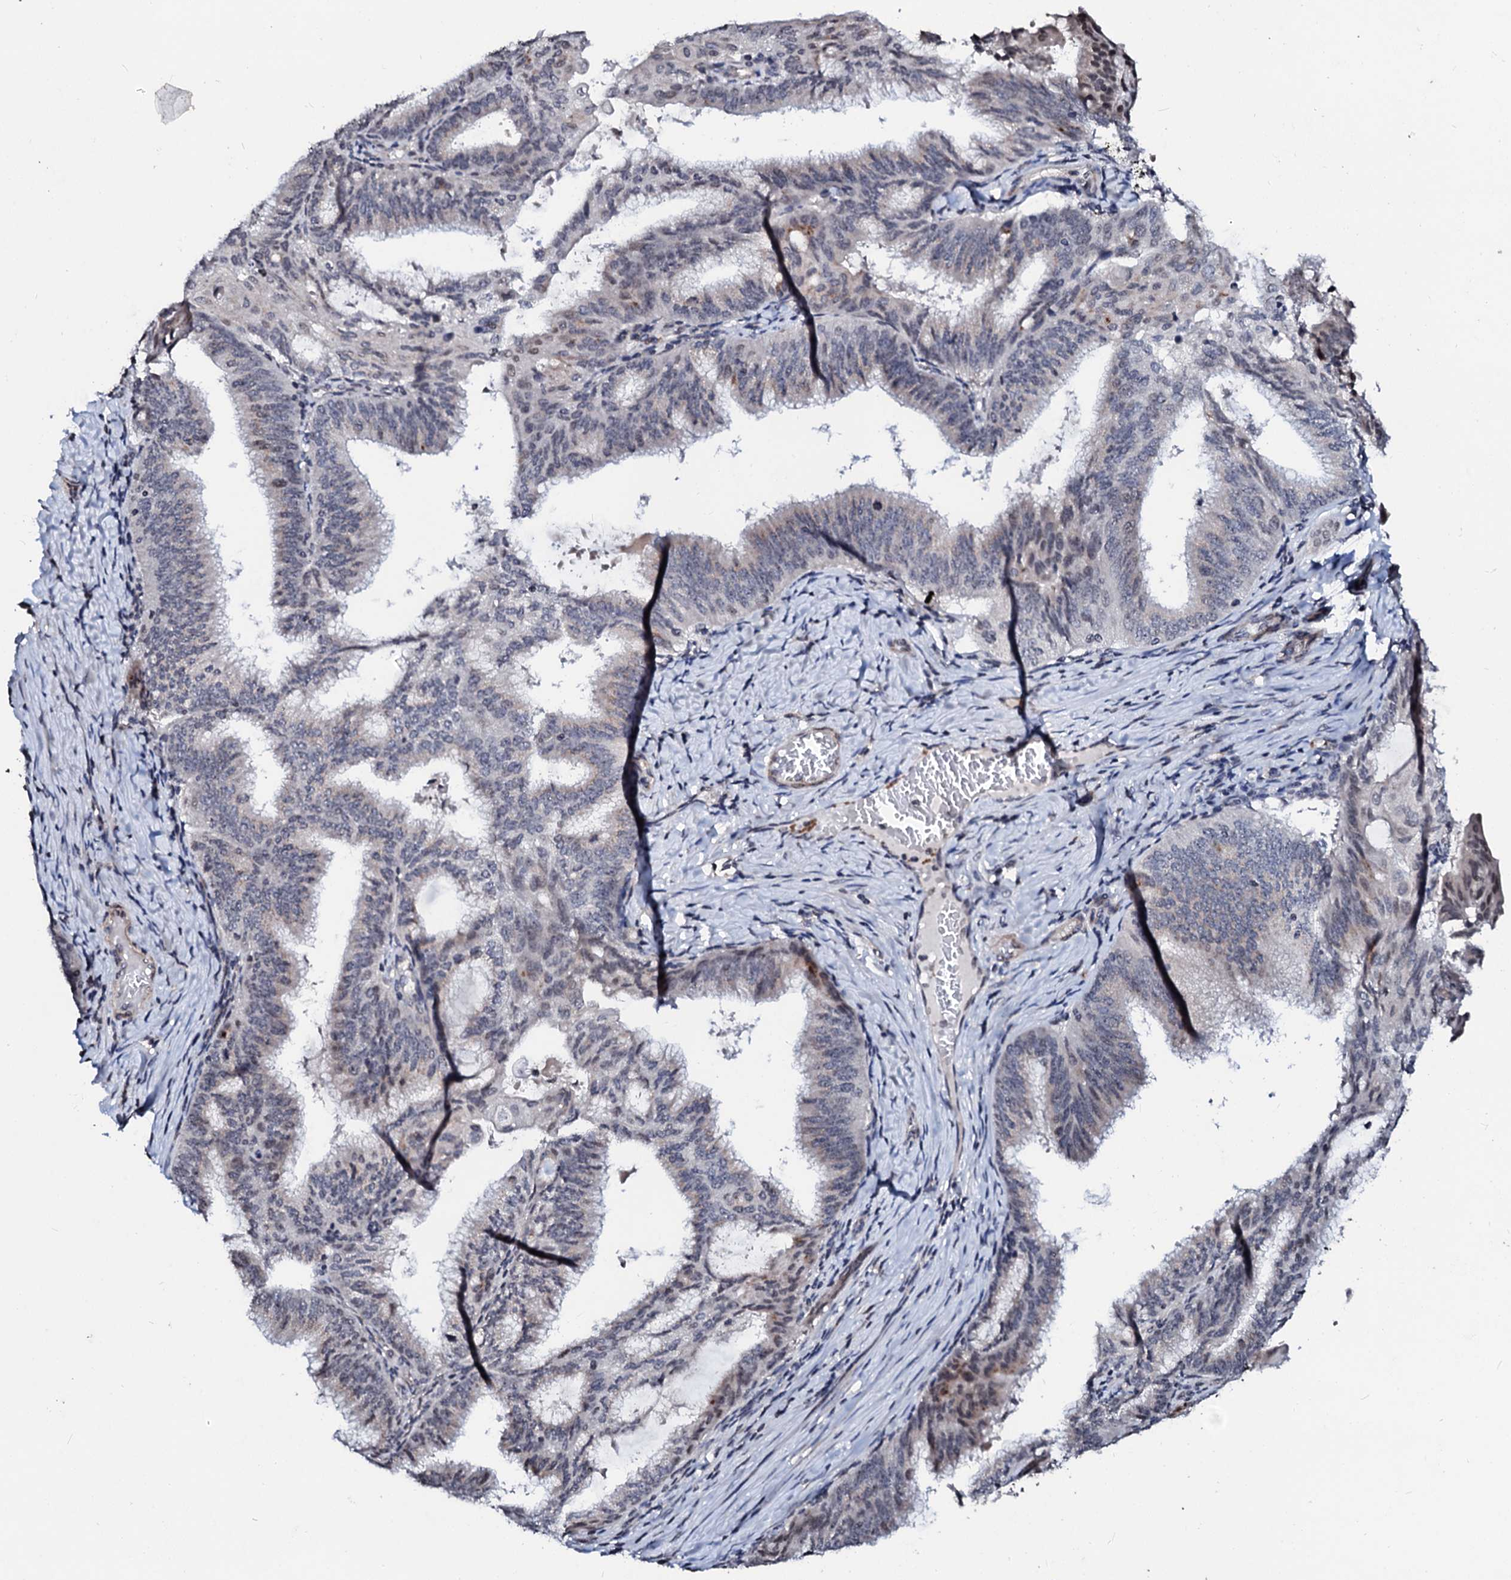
{"staining": {"intensity": "weak", "quantity": "<25%", "location": "nuclear"}, "tissue": "endometrial cancer", "cell_type": "Tumor cells", "image_type": "cancer", "snomed": [{"axis": "morphology", "description": "Adenocarcinoma, NOS"}, {"axis": "topography", "description": "Endometrium"}], "caption": "DAB (3,3'-diaminobenzidine) immunohistochemical staining of human endometrial cancer shows no significant staining in tumor cells.", "gene": "LSM11", "patient": {"sex": "female", "age": 49}}